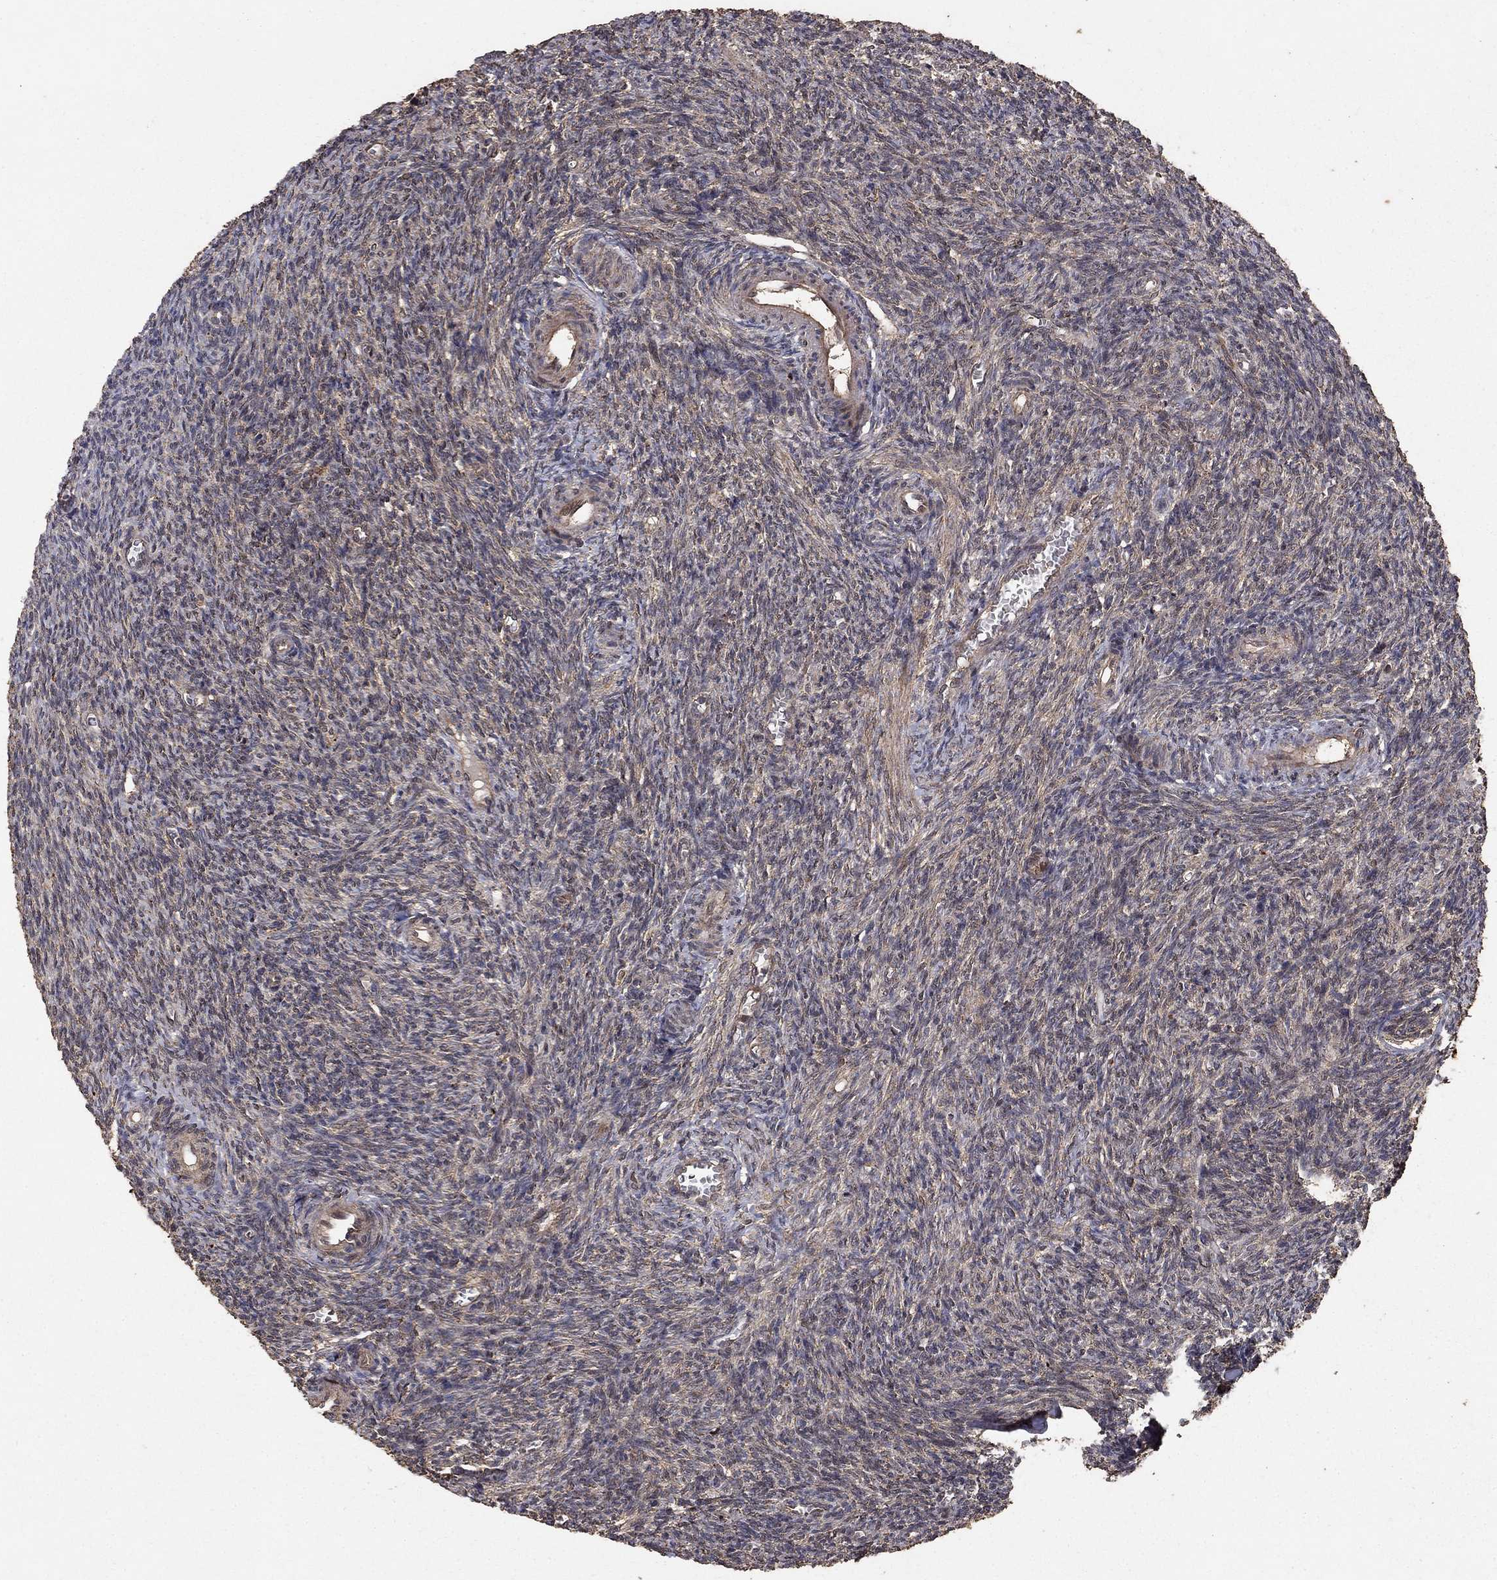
{"staining": {"intensity": "moderate", "quantity": ">75%", "location": "cytoplasmic/membranous"}, "tissue": "ovary", "cell_type": "Follicle cells", "image_type": "normal", "snomed": [{"axis": "morphology", "description": "Normal tissue, NOS"}, {"axis": "topography", "description": "Ovary"}], "caption": "DAB (3,3'-diaminobenzidine) immunohistochemical staining of benign ovary displays moderate cytoplasmic/membranous protein expression in approximately >75% of follicle cells.", "gene": "PRDM1", "patient": {"sex": "female", "age": 27}}